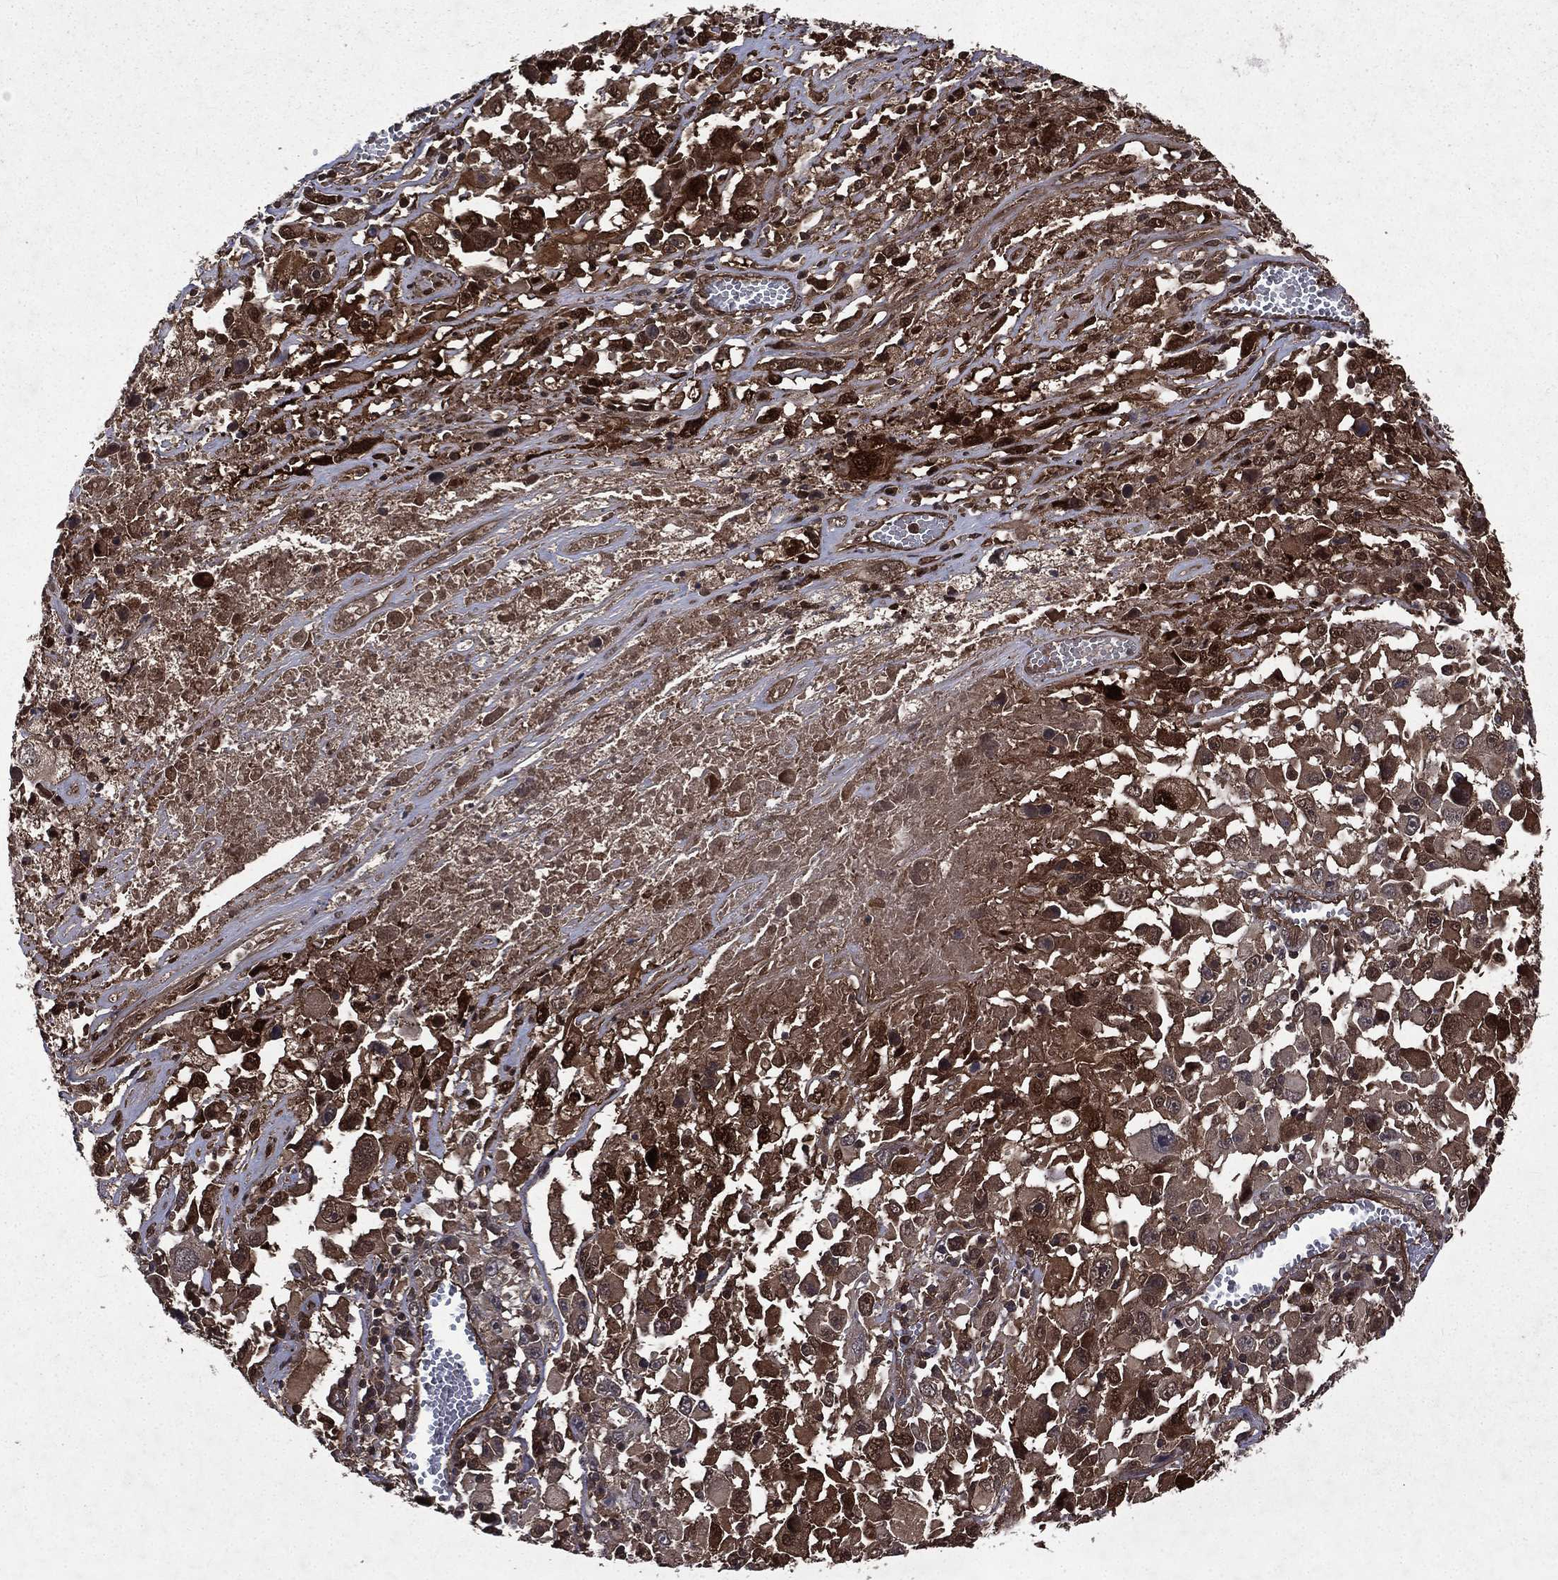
{"staining": {"intensity": "strong", "quantity": "<25%", "location": "cytoplasmic/membranous,nuclear"}, "tissue": "melanoma", "cell_type": "Tumor cells", "image_type": "cancer", "snomed": [{"axis": "morphology", "description": "Malignant melanoma, Metastatic site"}, {"axis": "topography", "description": "Soft tissue"}], "caption": "Tumor cells show strong cytoplasmic/membranous and nuclear expression in about <25% of cells in melanoma.", "gene": "FGD1", "patient": {"sex": "male", "age": 50}}